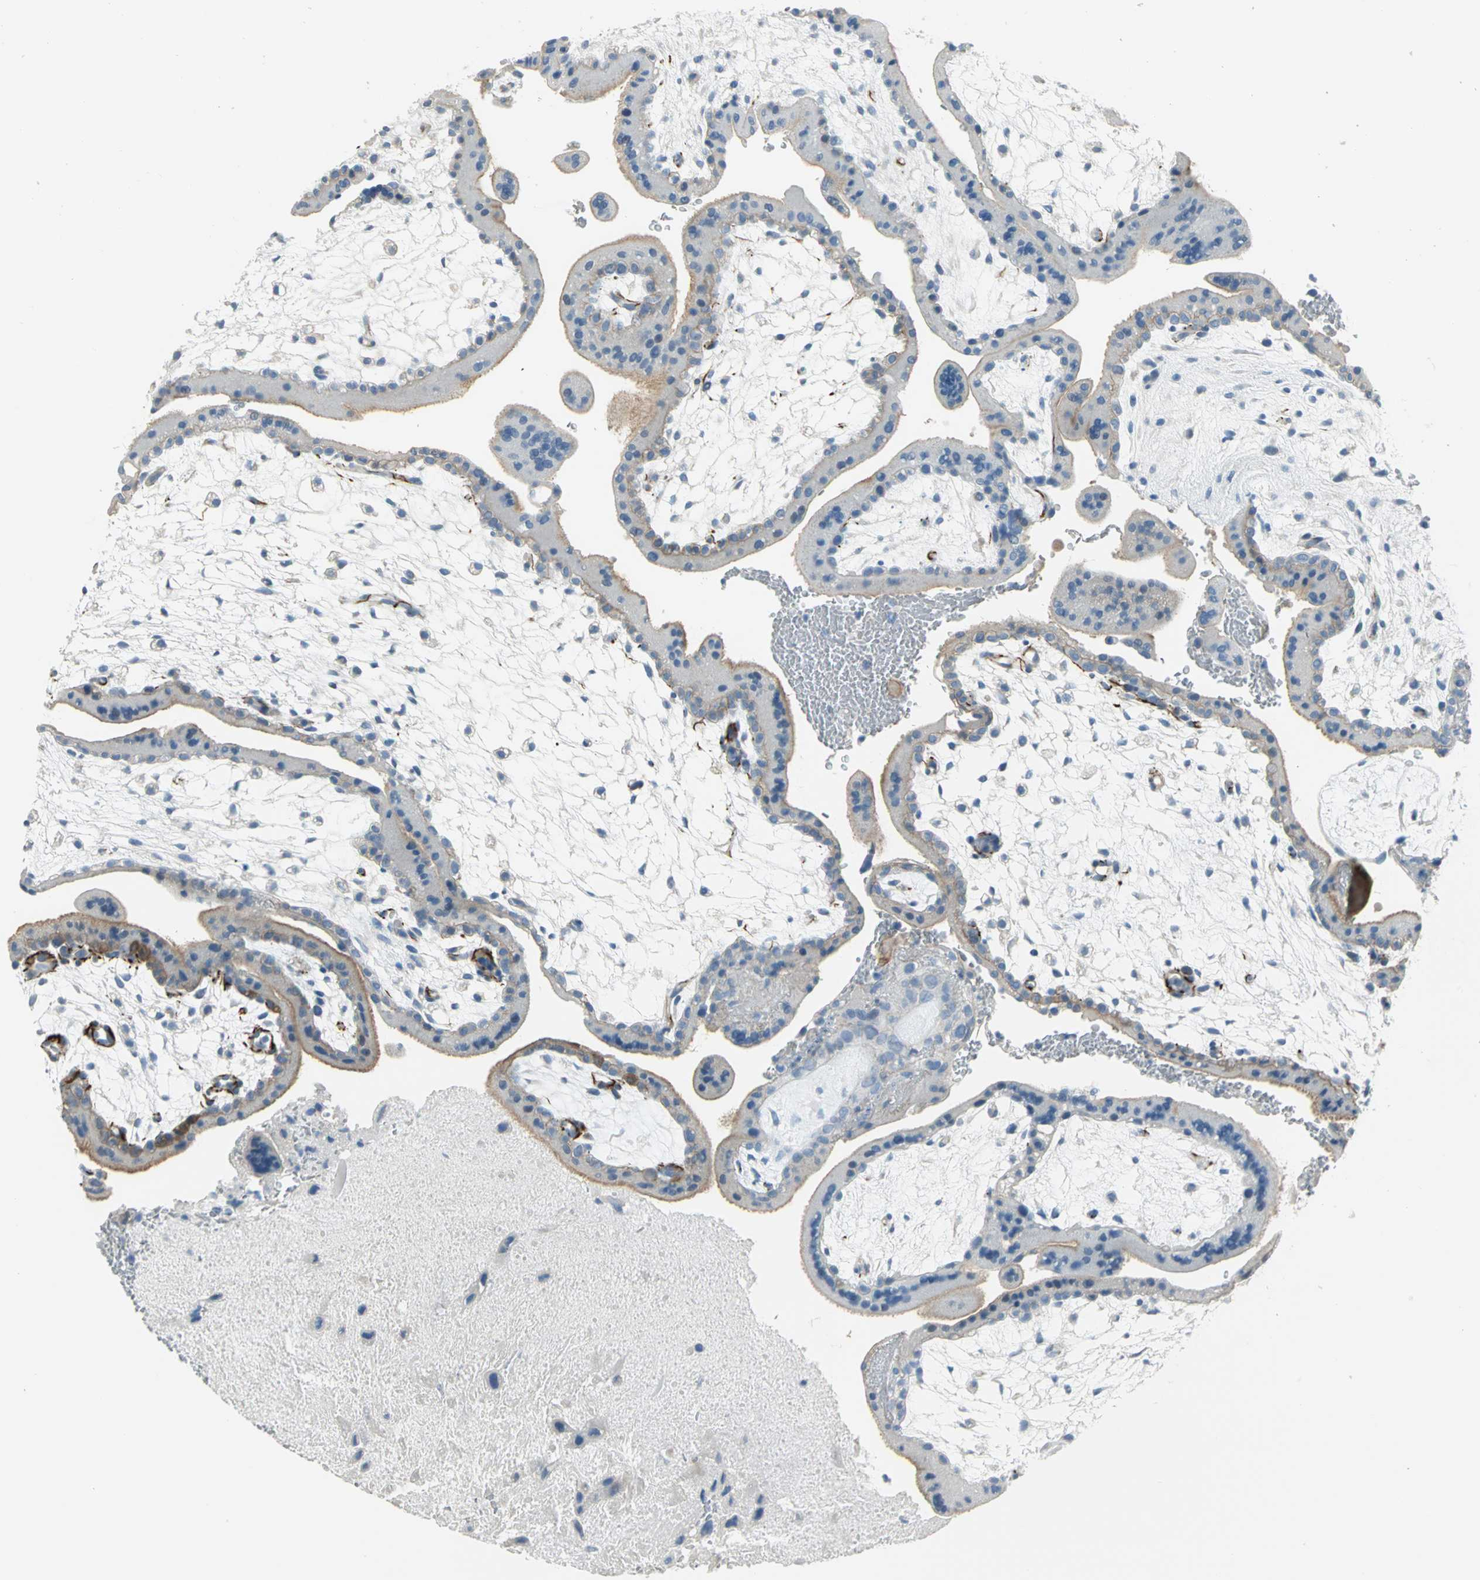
{"staining": {"intensity": "weak", "quantity": "25%-75%", "location": "cytoplasmic/membranous"}, "tissue": "placenta", "cell_type": "Decidual cells", "image_type": "normal", "snomed": [{"axis": "morphology", "description": "Normal tissue, NOS"}, {"axis": "topography", "description": "Placenta"}], "caption": "DAB immunohistochemical staining of benign placenta exhibits weak cytoplasmic/membranous protein positivity in approximately 25%-75% of decidual cells.", "gene": "ALOX15", "patient": {"sex": "female", "age": 35}}